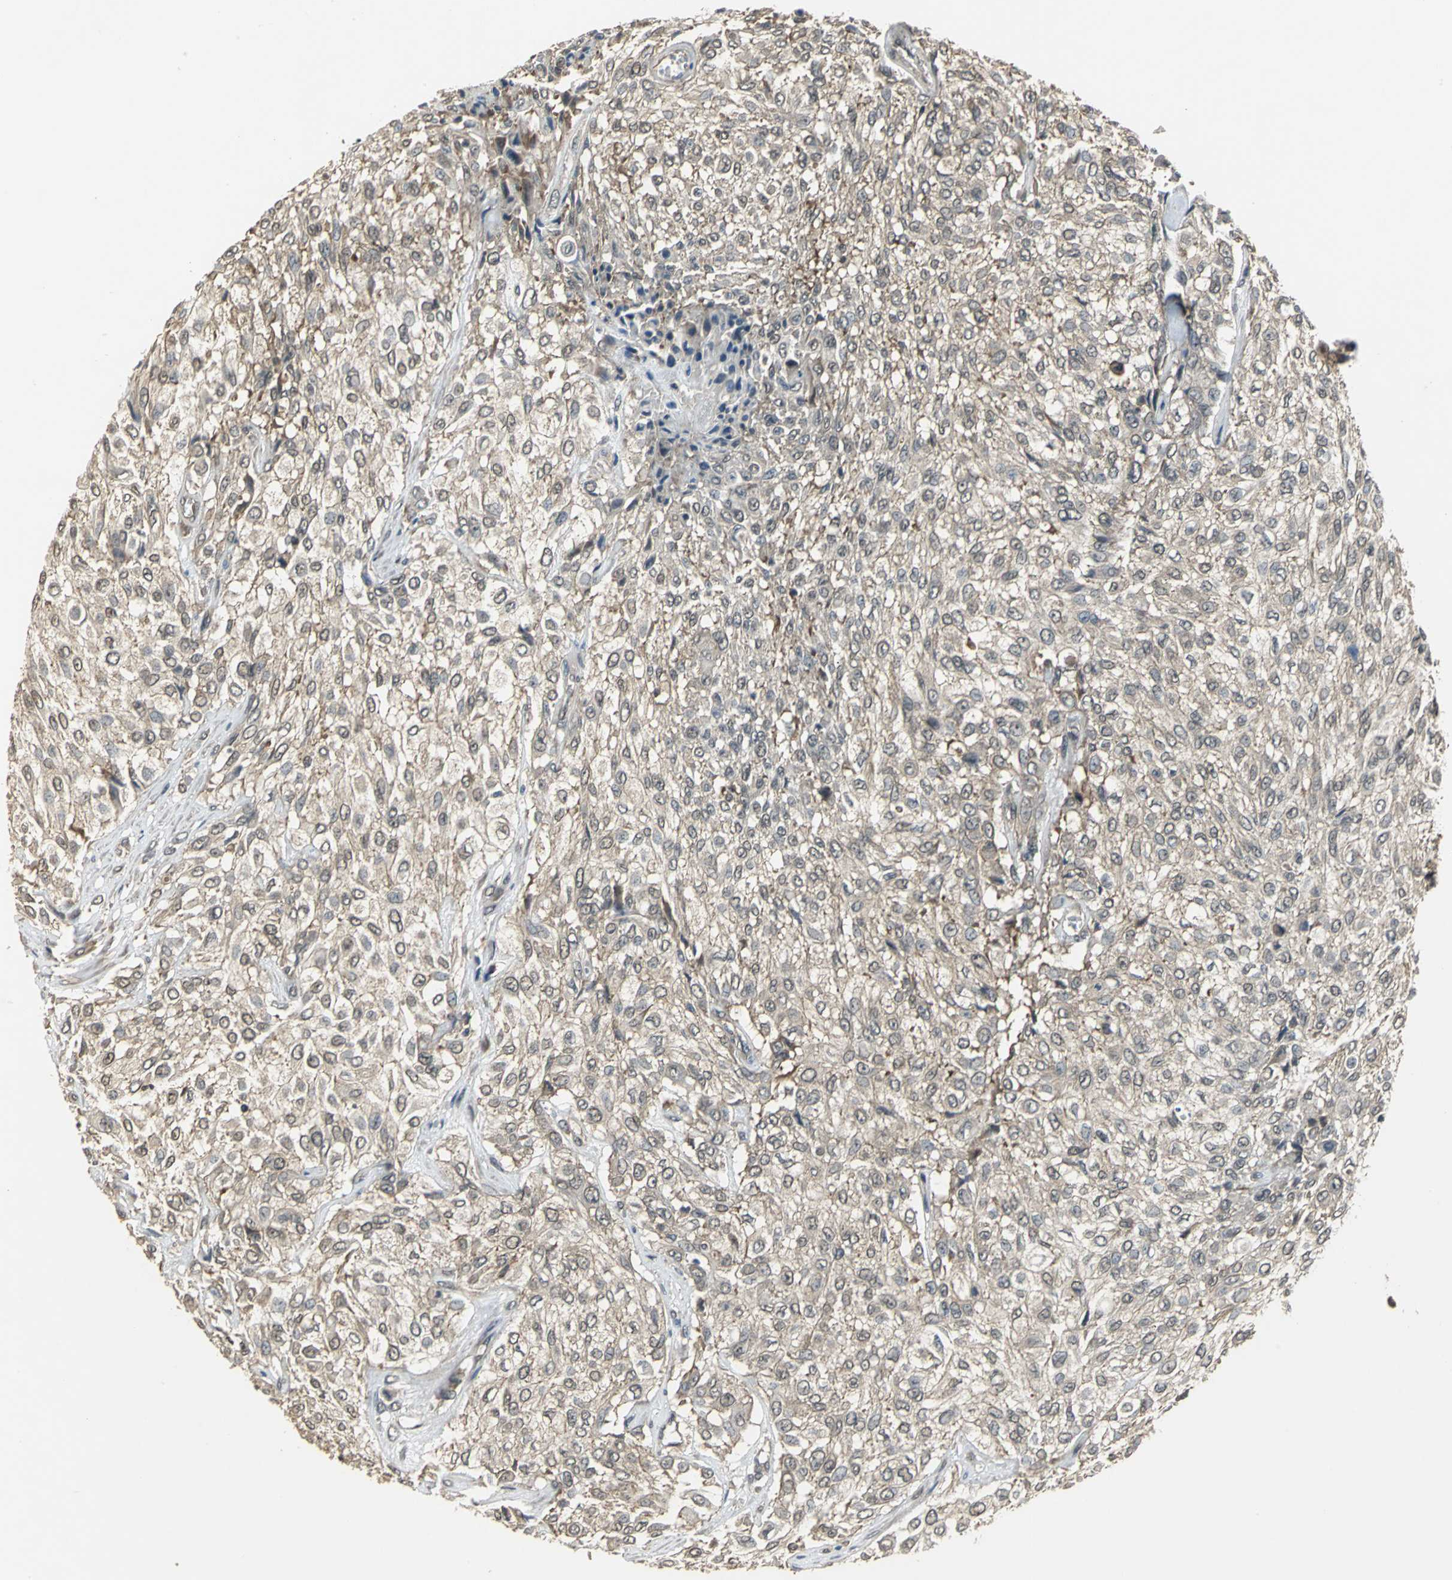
{"staining": {"intensity": "weak", "quantity": ">75%", "location": "cytoplasmic/membranous"}, "tissue": "urothelial cancer", "cell_type": "Tumor cells", "image_type": "cancer", "snomed": [{"axis": "morphology", "description": "Urothelial carcinoma, High grade"}, {"axis": "topography", "description": "Urinary bladder"}], "caption": "Immunohistochemistry (IHC) (DAB) staining of human urothelial cancer exhibits weak cytoplasmic/membranous protein positivity in approximately >75% of tumor cells.", "gene": "EIF2B2", "patient": {"sex": "male", "age": 57}}